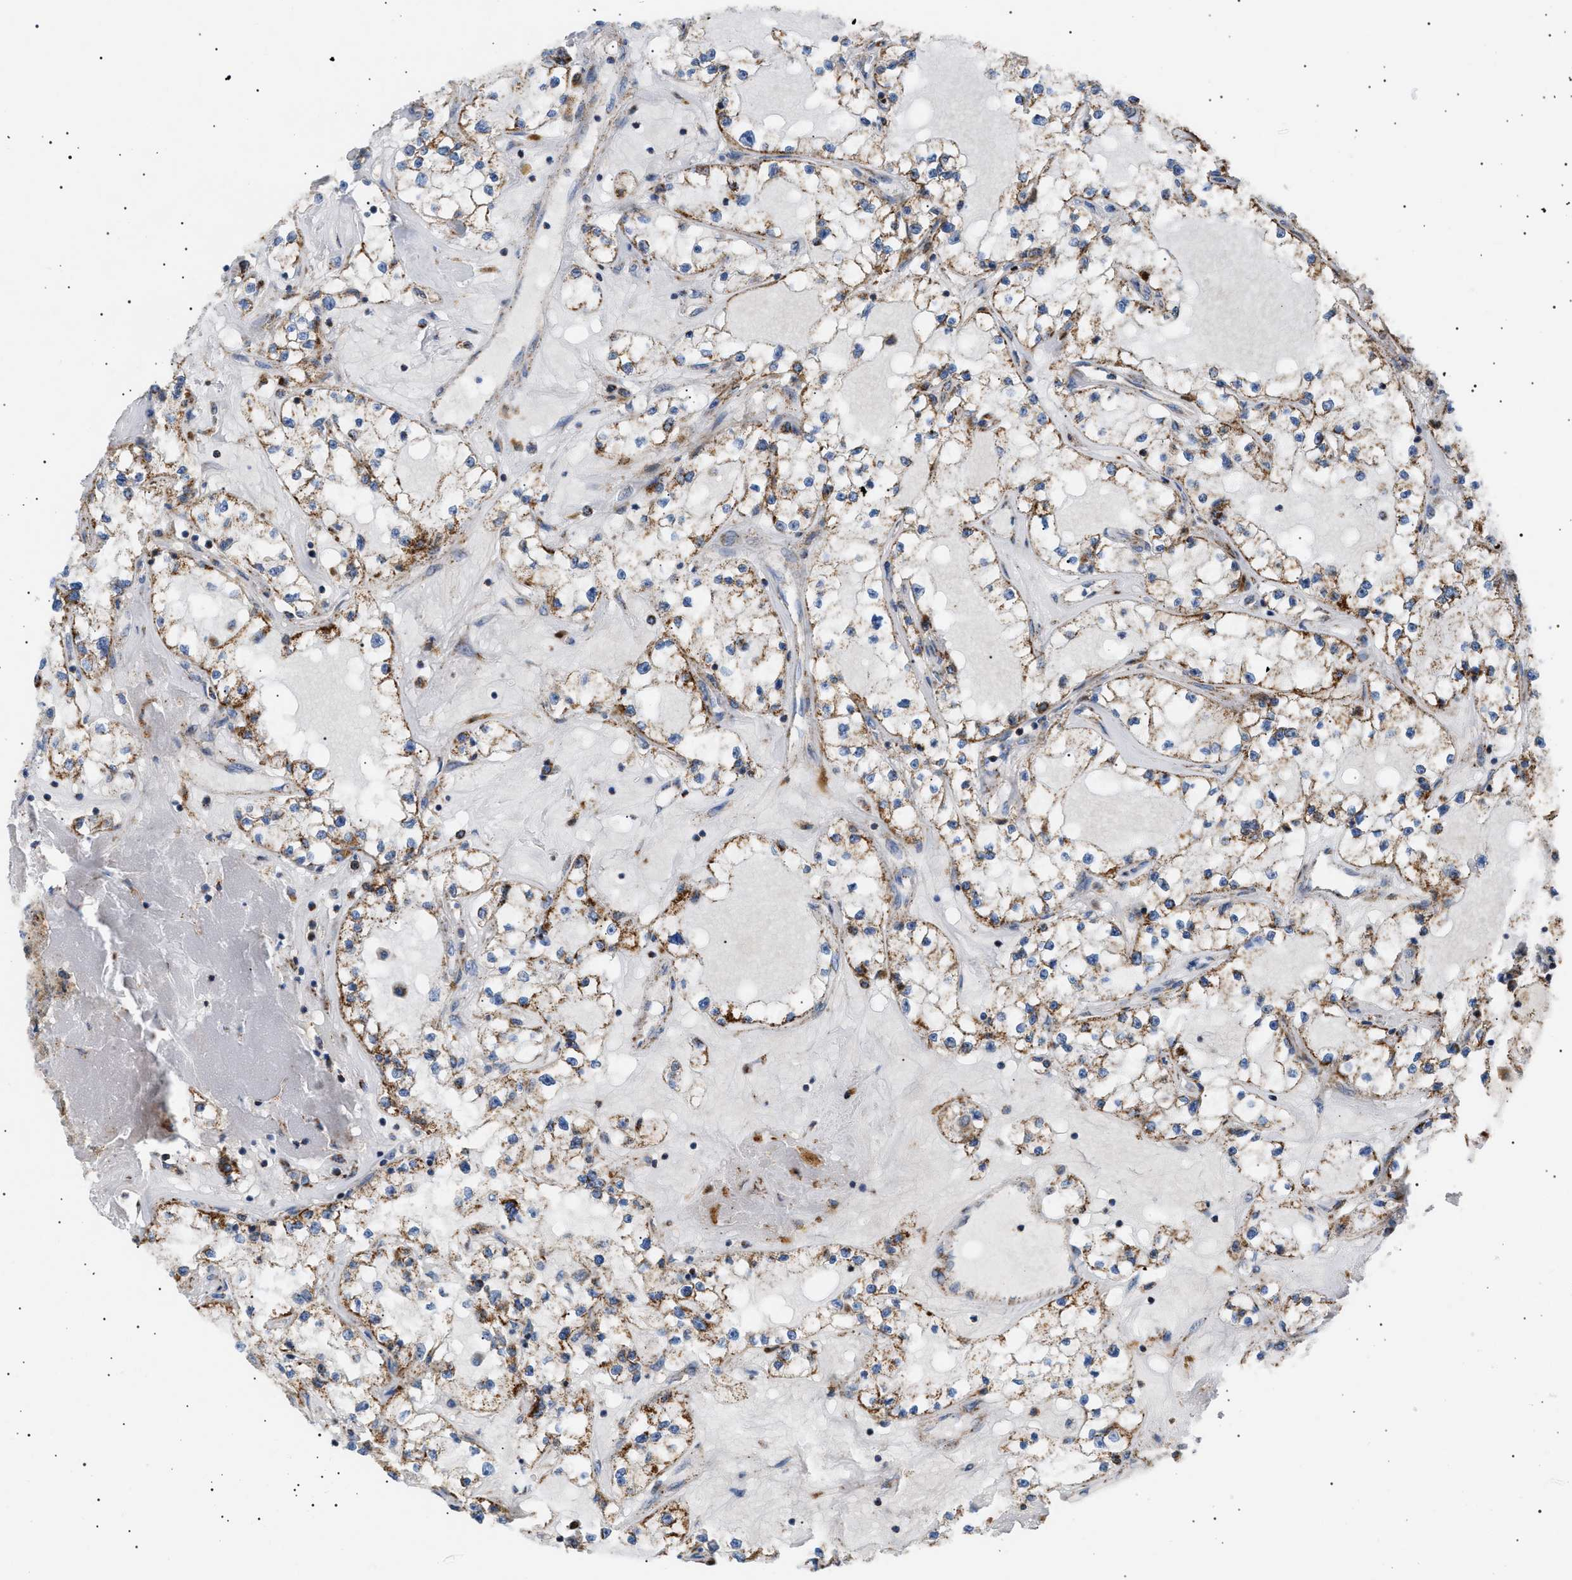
{"staining": {"intensity": "moderate", "quantity": ">75%", "location": "cytoplasmic/membranous"}, "tissue": "renal cancer", "cell_type": "Tumor cells", "image_type": "cancer", "snomed": [{"axis": "morphology", "description": "Adenocarcinoma, NOS"}, {"axis": "topography", "description": "Kidney"}], "caption": "An IHC micrograph of tumor tissue is shown. Protein staining in brown labels moderate cytoplasmic/membranous positivity in adenocarcinoma (renal) within tumor cells. (IHC, brightfield microscopy, high magnification).", "gene": "UBXN8", "patient": {"sex": "male", "age": 56}}